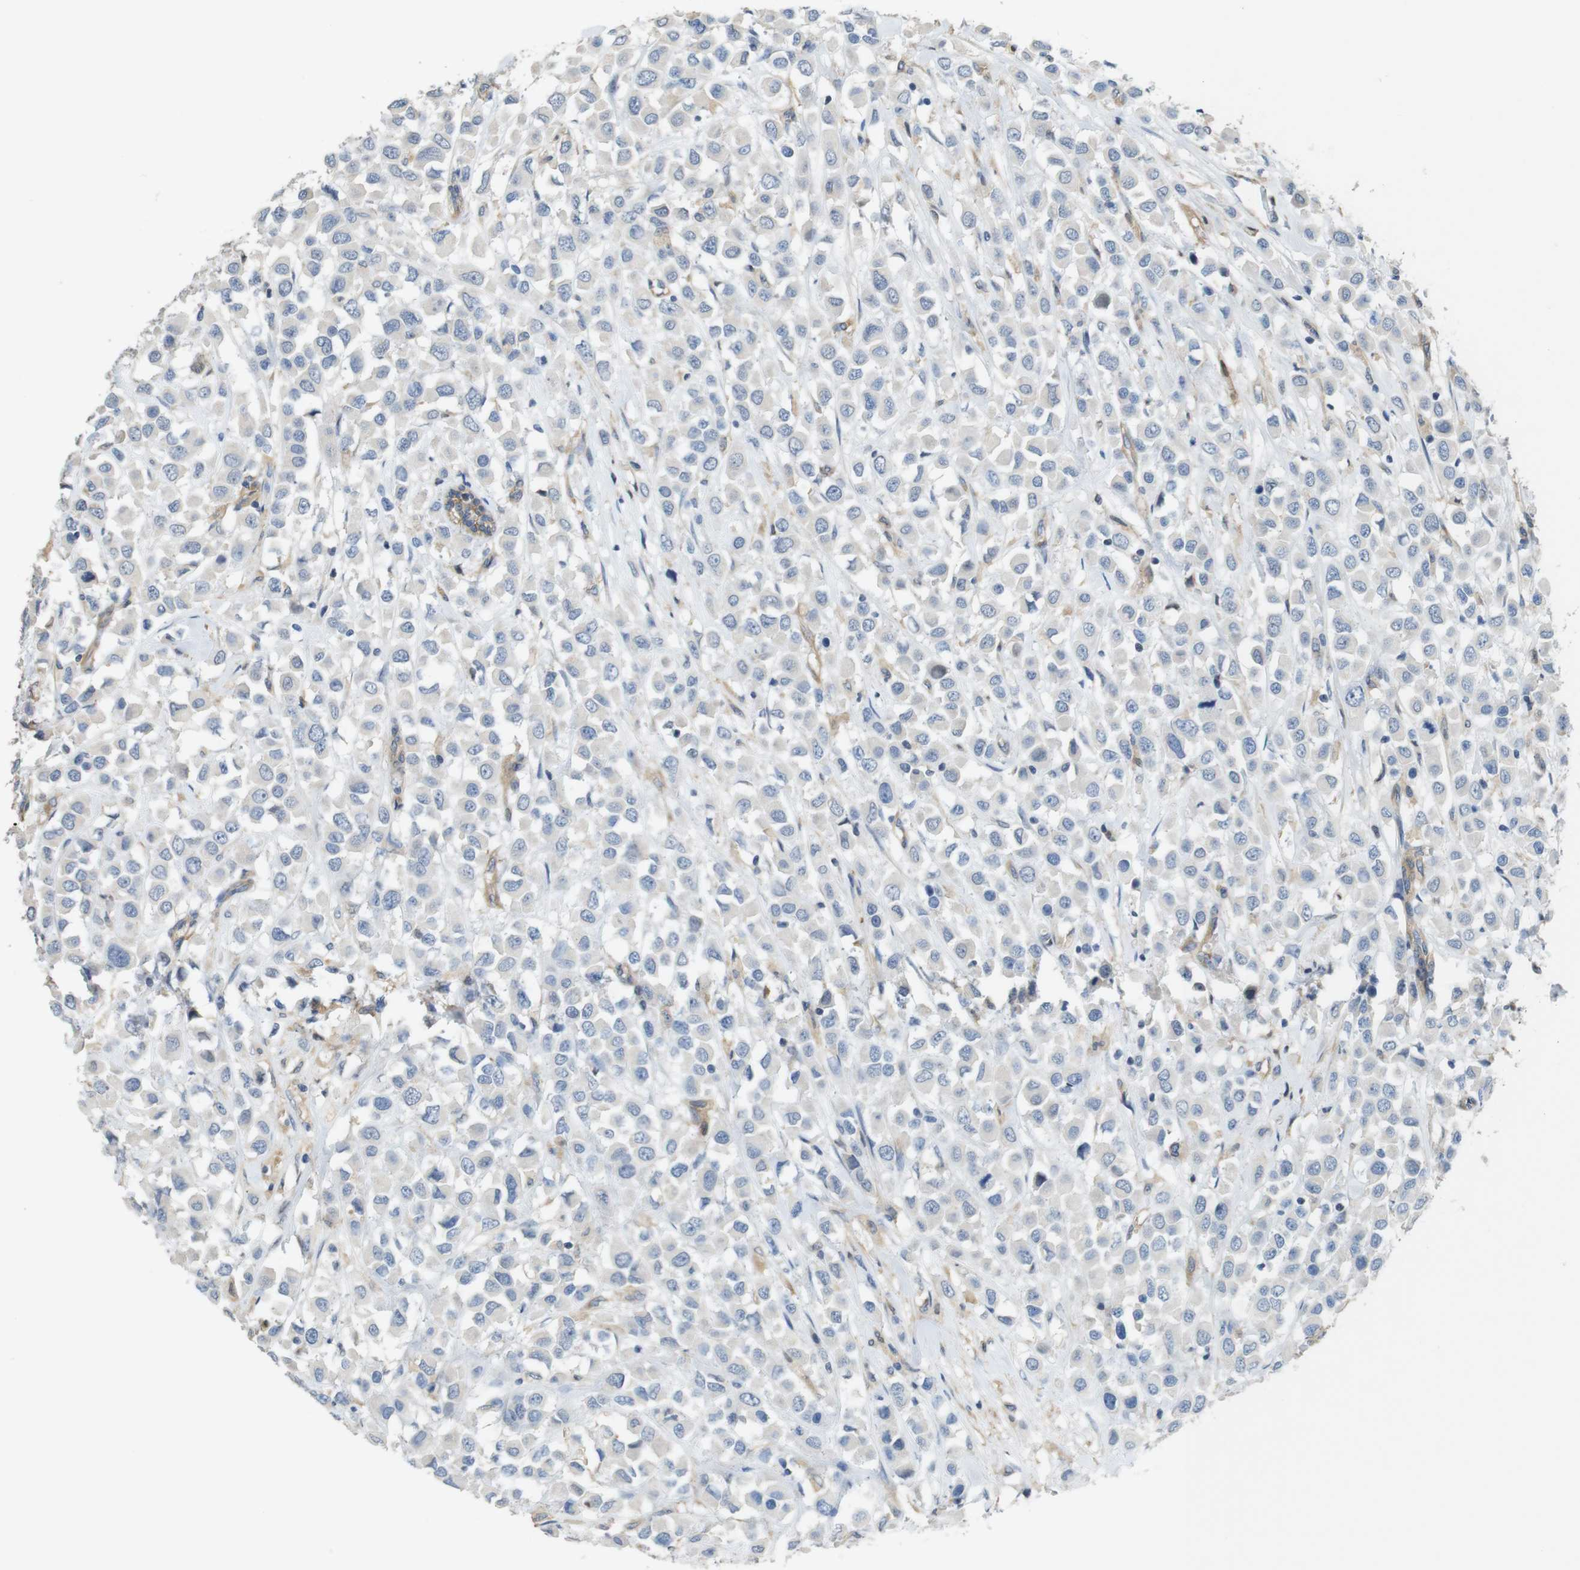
{"staining": {"intensity": "negative", "quantity": "none", "location": "none"}, "tissue": "breast cancer", "cell_type": "Tumor cells", "image_type": "cancer", "snomed": [{"axis": "morphology", "description": "Duct carcinoma"}, {"axis": "topography", "description": "Breast"}], "caption": "An image of human breast cancer is negative for staining in tumor cells.", "gene": "PCDH10", "patient": {"sex": "female", "age": 61}}